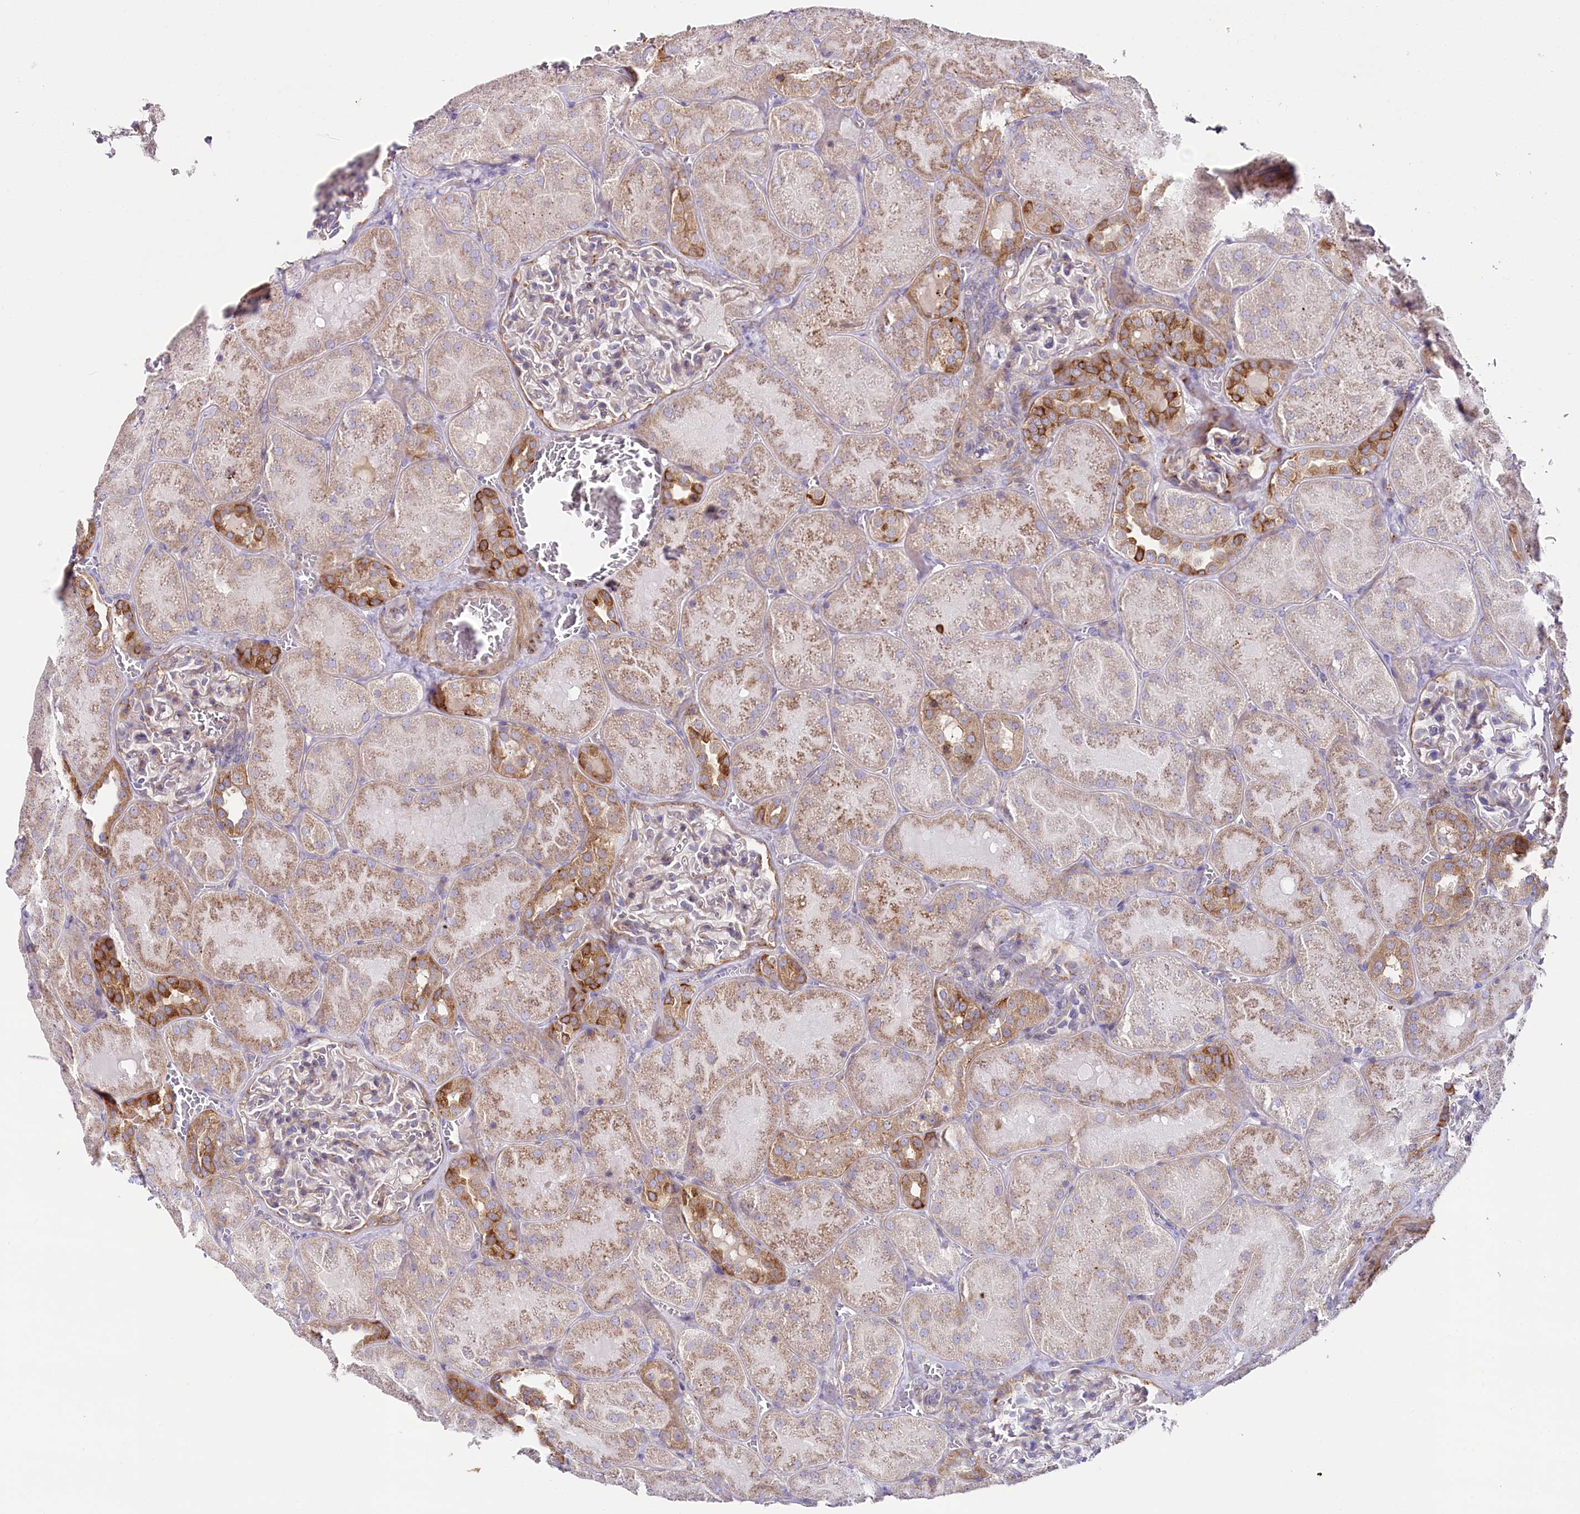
{"staining": {"intensity": "negative", "quantity": "none", "location": "none"}, "tissue": "kidney", "cell_type": "Cells in glomeruli", "image_type": "normal", "snomed": [{"axis": "morphology", "description": "Normal tissue, NOS"}, {"axis": "topography", "description": "Kidney"}], "caption": "Image shows no protein positivity in cells in glomeruli of unremarkable kidney. The staining is performed using DAB brown chromogen with nuclei counter-stained in using hematoxylin.", "gene": "STX6", "patient": {"sex": "male", "age": 28}}